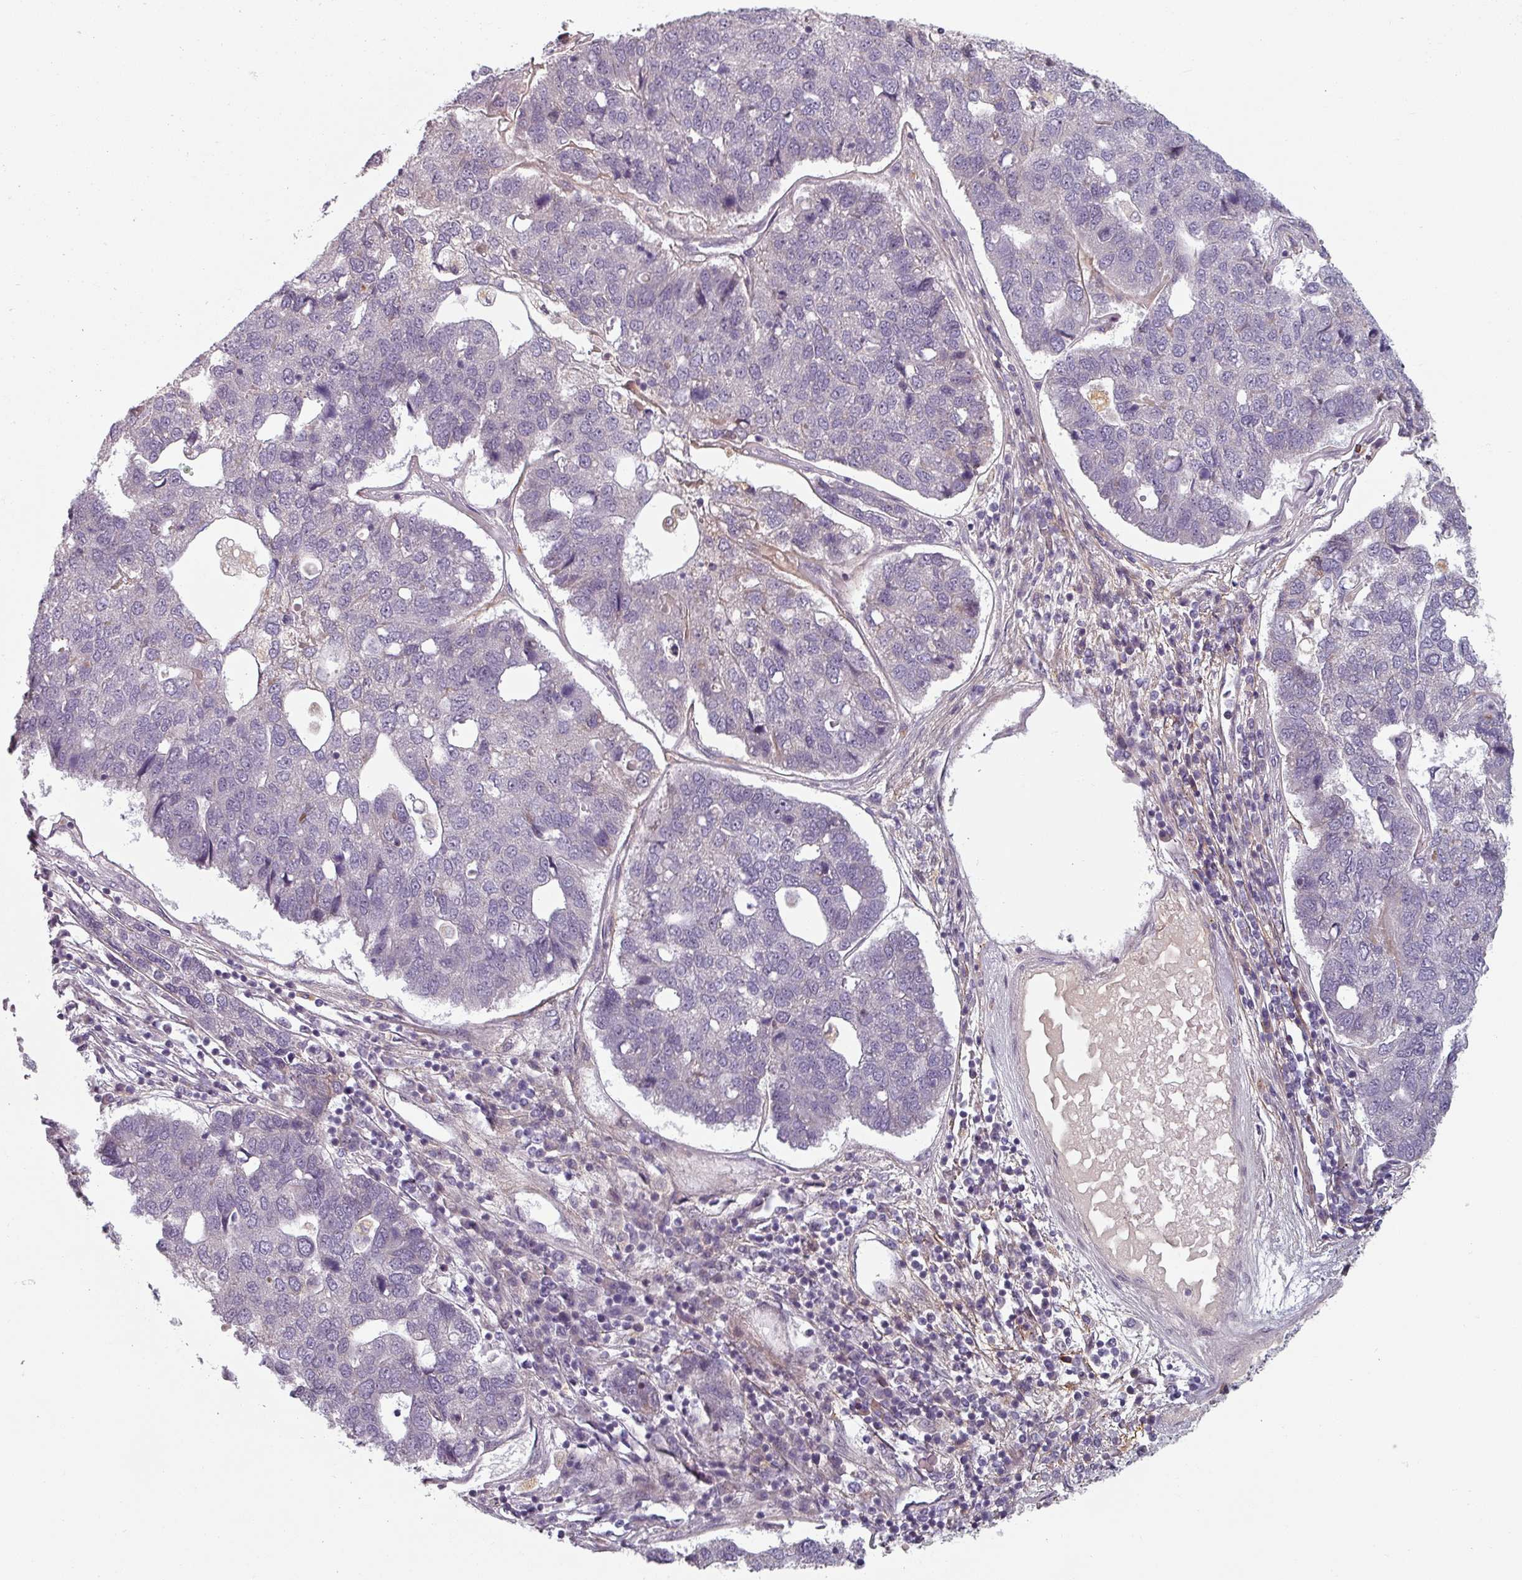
{"staining": {"intensity": "negative", "quantity": "none", "location": "none"}, "tissue": "pancreatic cancer", "cell_type": "Tumor cells", "image_type": "cancer", "snomed": [{"axis": "morphology", "description": "Adenocarcinoma, NOS"}, {"axis": "topography", "description": "Pancreas"}], "caption": "An immunohistochemistry image of pancreatic cancer is shown. There is no staining in tumor cells of pancreatic cancer.", "gene": "CYB5RL", "patient": {"sex": "female", "age": 61}}